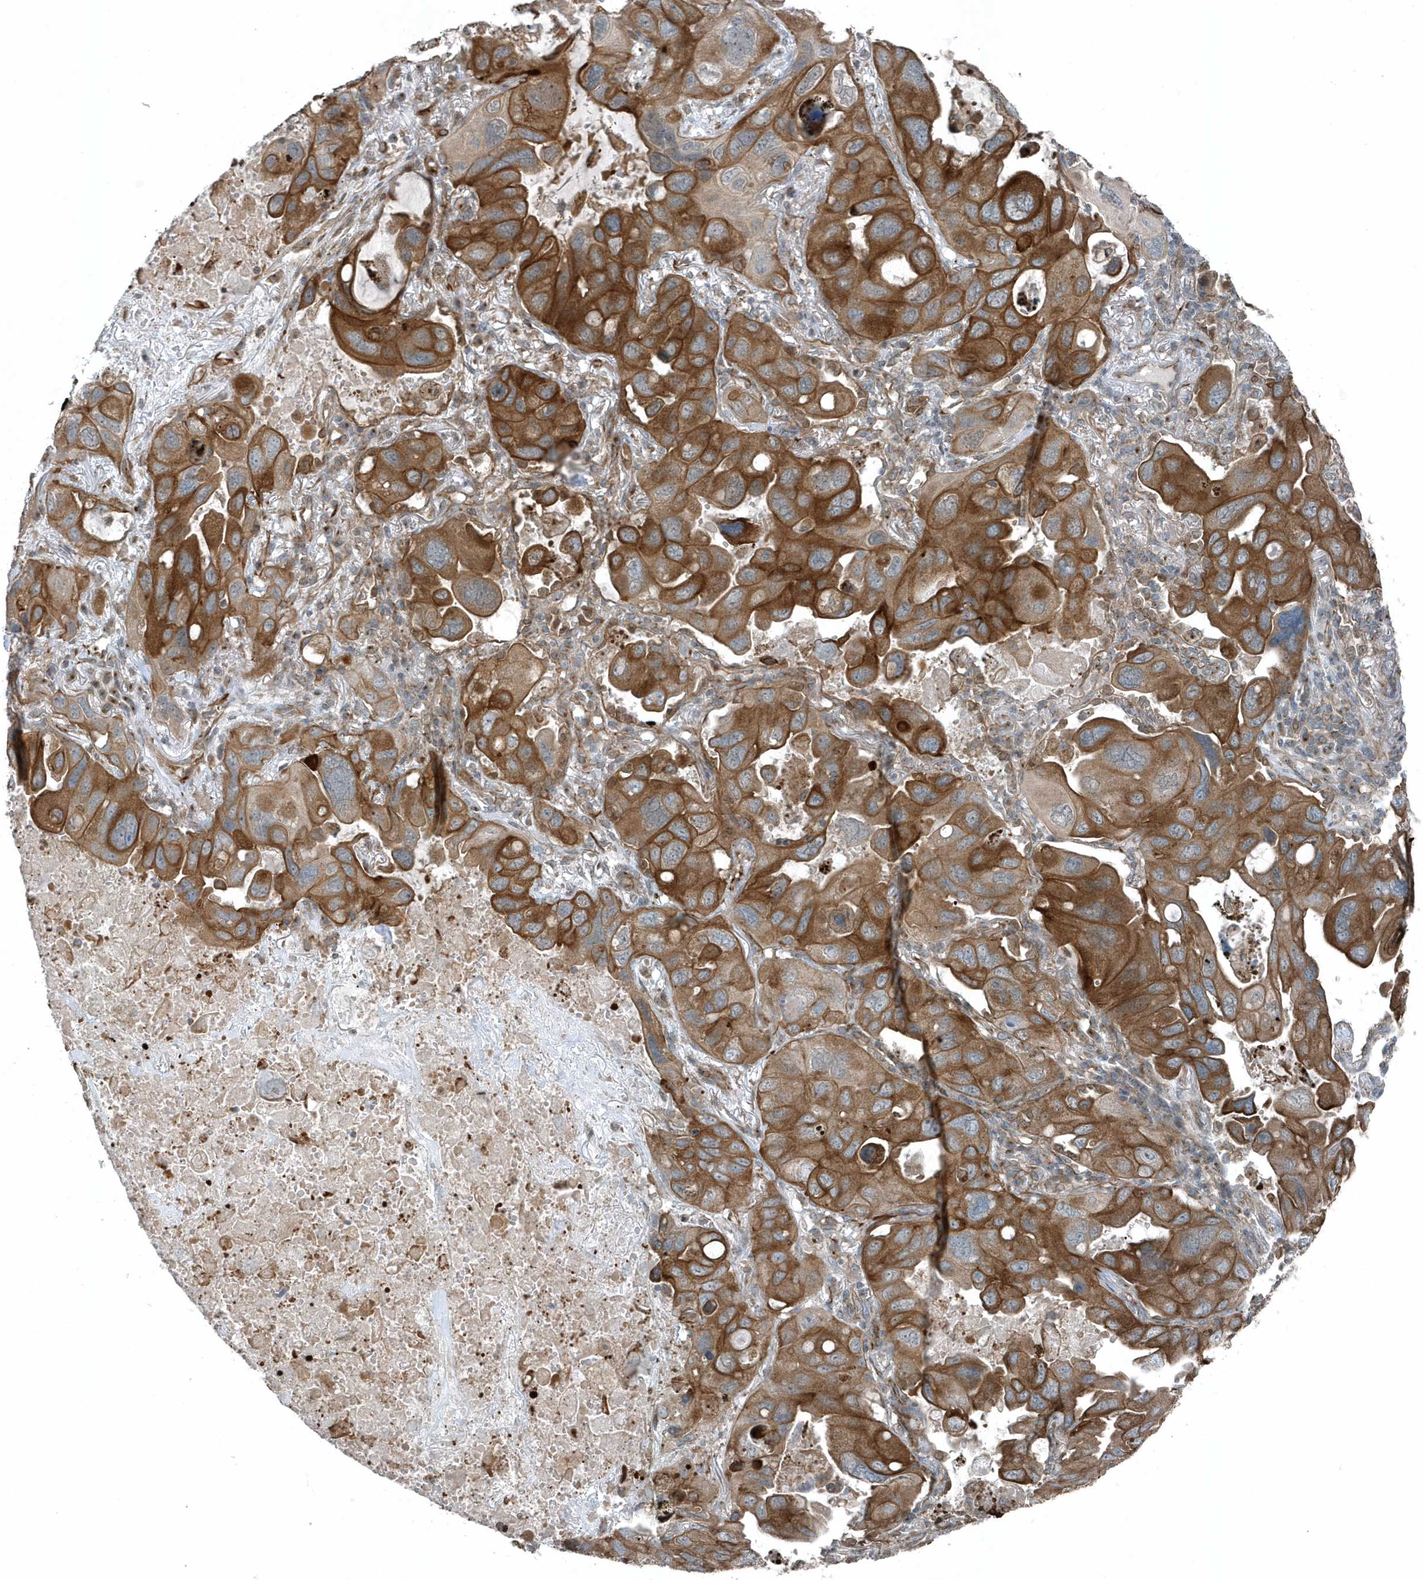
{"staining": {"intensity": "moderate", "quantity": ">75%", "location": "cytoplasmic/membranous"}, "tissue": "lung cancer", "cell_type": "Tumor cells", "image_type": "cancer", "snomed": [{"axis": "morphology", "description": "Squamous cell carcinoma, NOS"}, {"axis": "topography", "description": "Lung"}], "caption": "DAB immunohistochemical staining of human lung cancer (squamous cell carcinoma) shows moderate cytoplasmic/membranous protein expression in about >75% of tumor cells.", "gene": "GCC2", "patient": {"sex": "female", "age": 73}}